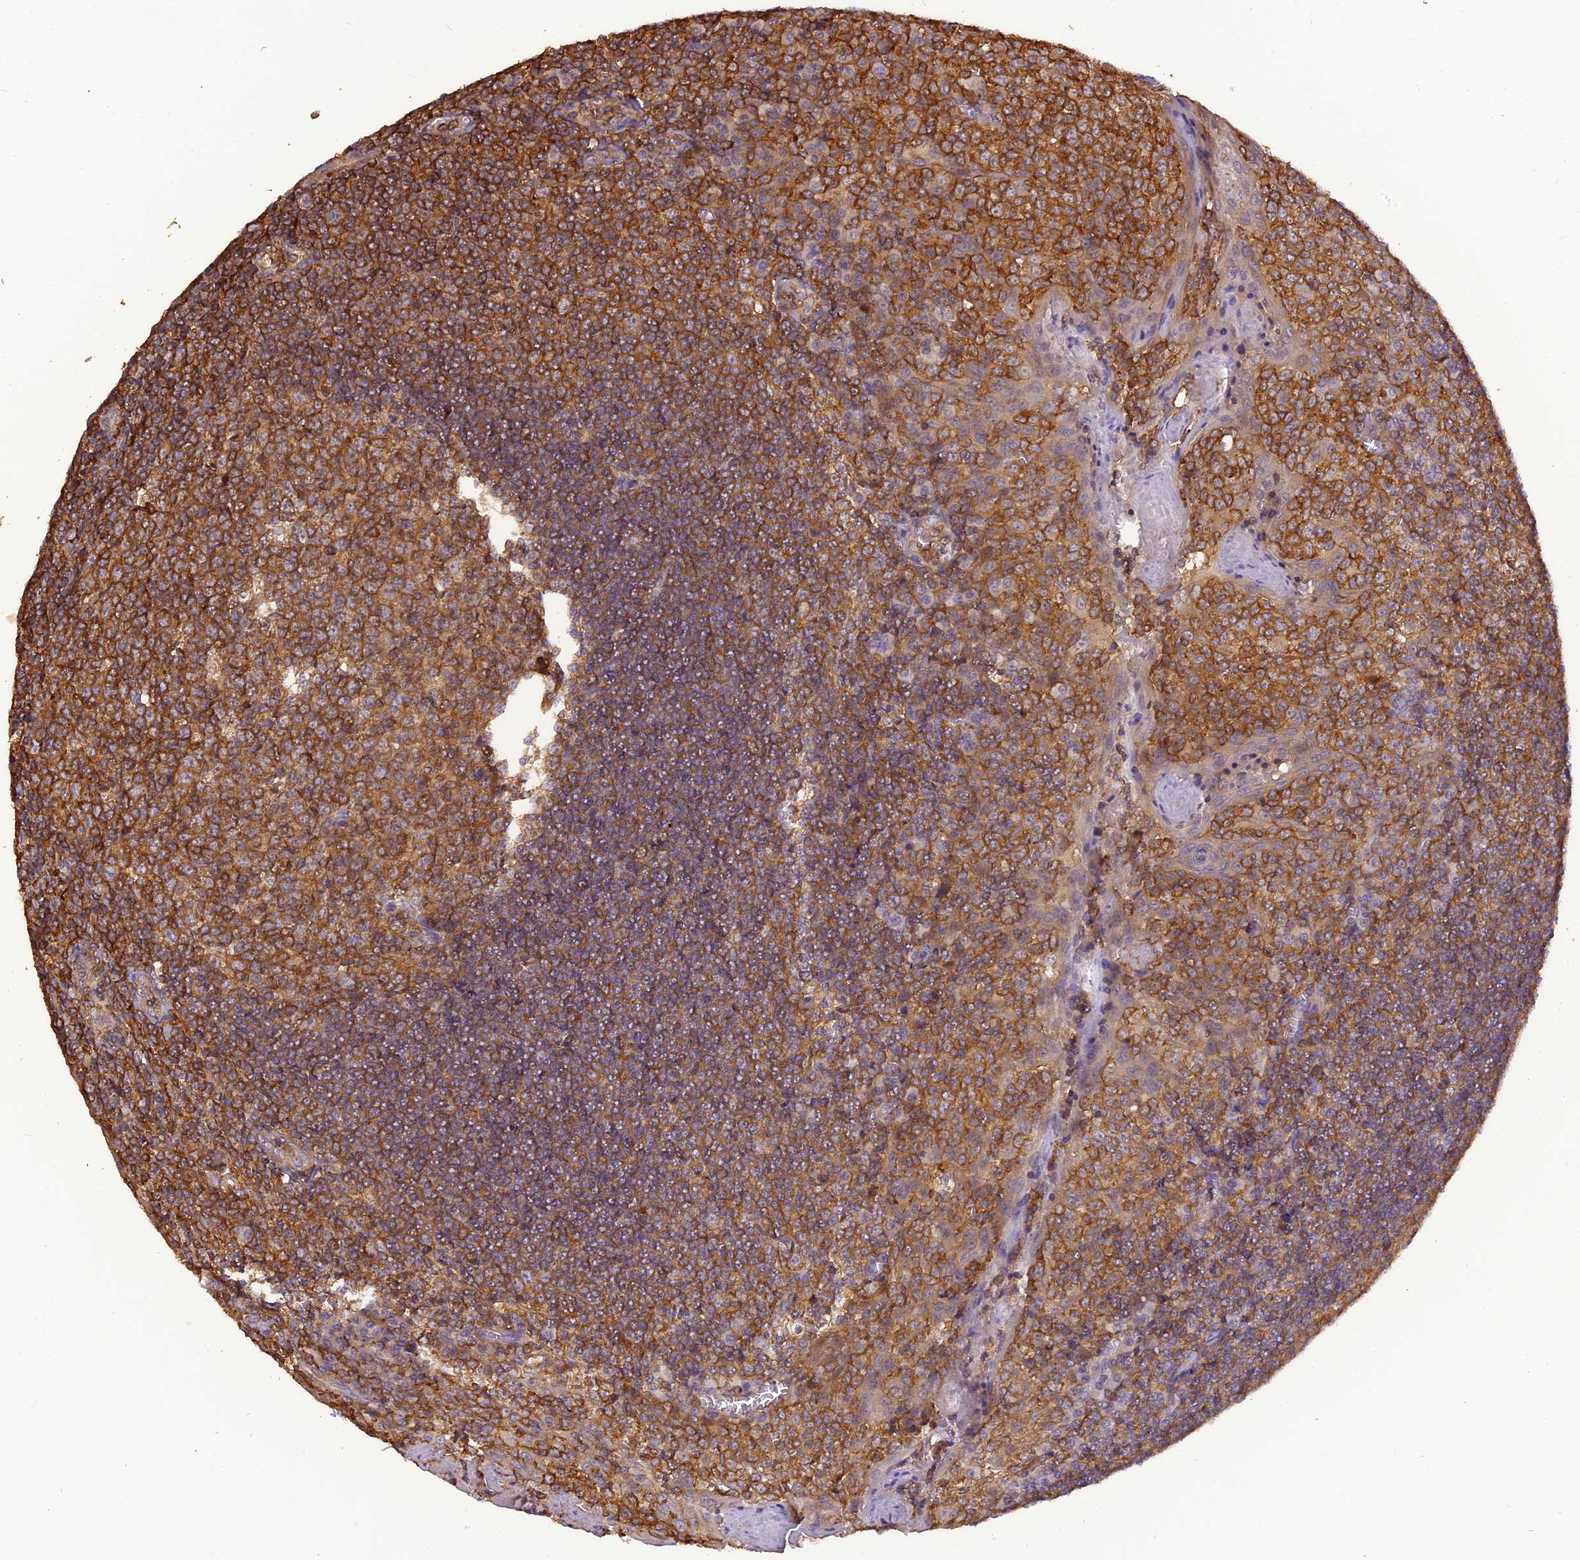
{"staining": {"intensity": "strong", "quantity": ">75%", "location": "cytoplasmic/membranous"}, "tissue": "tonsil", "cell_type": "Germinal center cells", "image_type": "normal", "snomed": [{"axis": "morphology", "description": "Normal tissue, NOS"}, {"axis": "topography", "description": "Tonsil"}], "caption": "IHC (DAB (3,3'-diaminobenzidine)) staining of normal human tonsil displays strong cytoplasmic/membranous protein positivity in about >75% of germinal center cells.", "gene": "STOML1", "patient": {"sex": "male", "age": 27}}